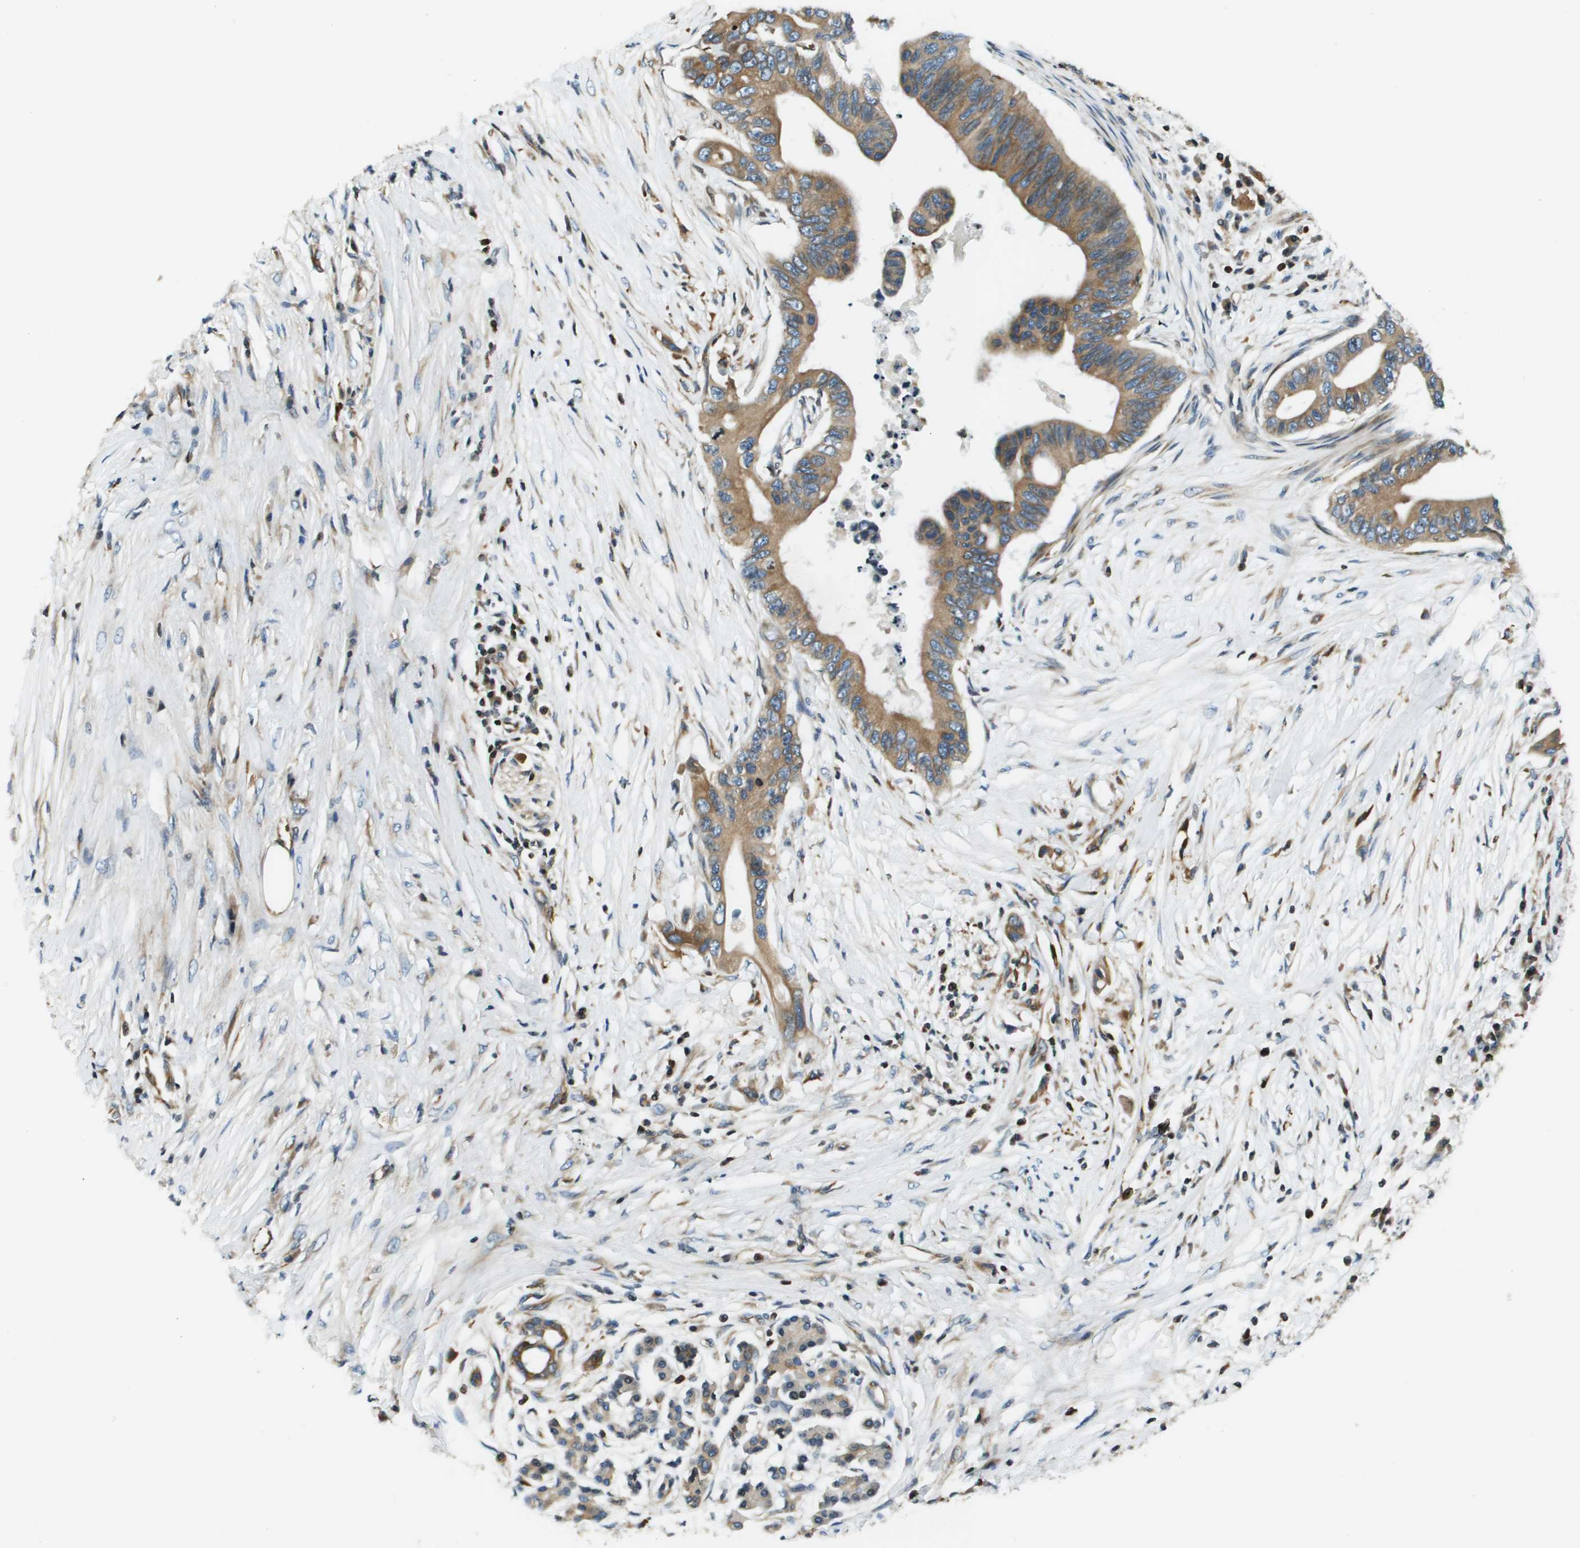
{"staining": {"intensity": "moderate", "quantity": ">75%", "location": "cytoplasmic/membranous"}, "tissue": "pancreatic cancer", "cell_type": "Tumor cells", "image_type": "cancer", "snomed": [{"axis": "morphology", "description": "Adenocarcinoma, NOS"}, {"axis": "topography", "description": "Pancreas"}], "caption": "Protein expression analysis of pancreatic cancer shows moderate cytoplasmic/membranous staining in about >75% of tumor cells. (IHC, brightfield microscopy, high magnification).", "gene": "ESYT1", "patient": {"sex": "male", "age": 77}}